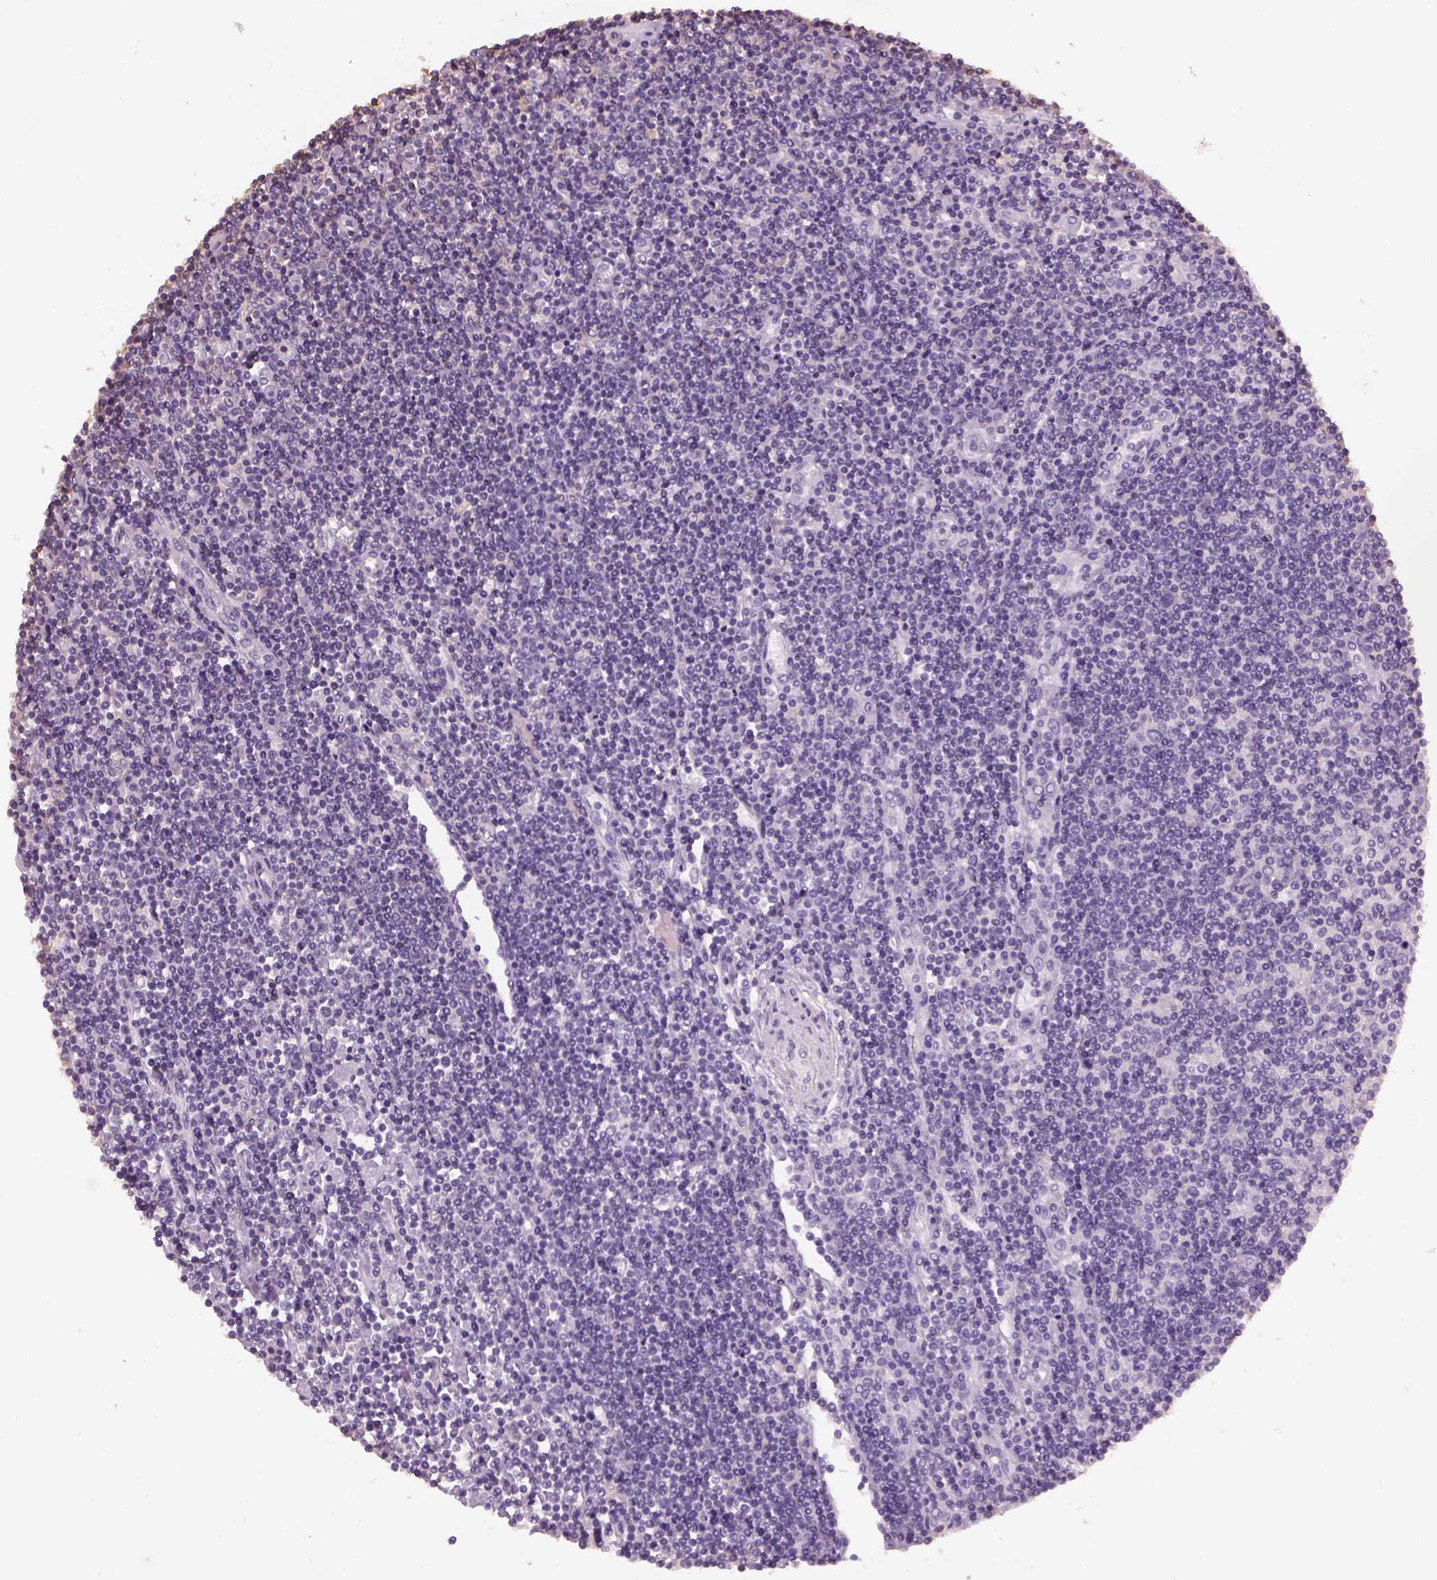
{"staining": {"intensity": "negative", "quantity": "none", "location": "none"}, "tissue": "lymphoma", "cell_type": "Tumor cells", "image_type": "cancer", "snomed": [{"axis": "morphology", "description": "Hodgkin's disease, NOS"}, {"axis": "topography", "description": "Lymph node"}], "caption": "Tumor cells are negative for protein expression in human lymphoma.", "gene": "OTUD6A", "patient": {"sex": "male", "age": 40}}